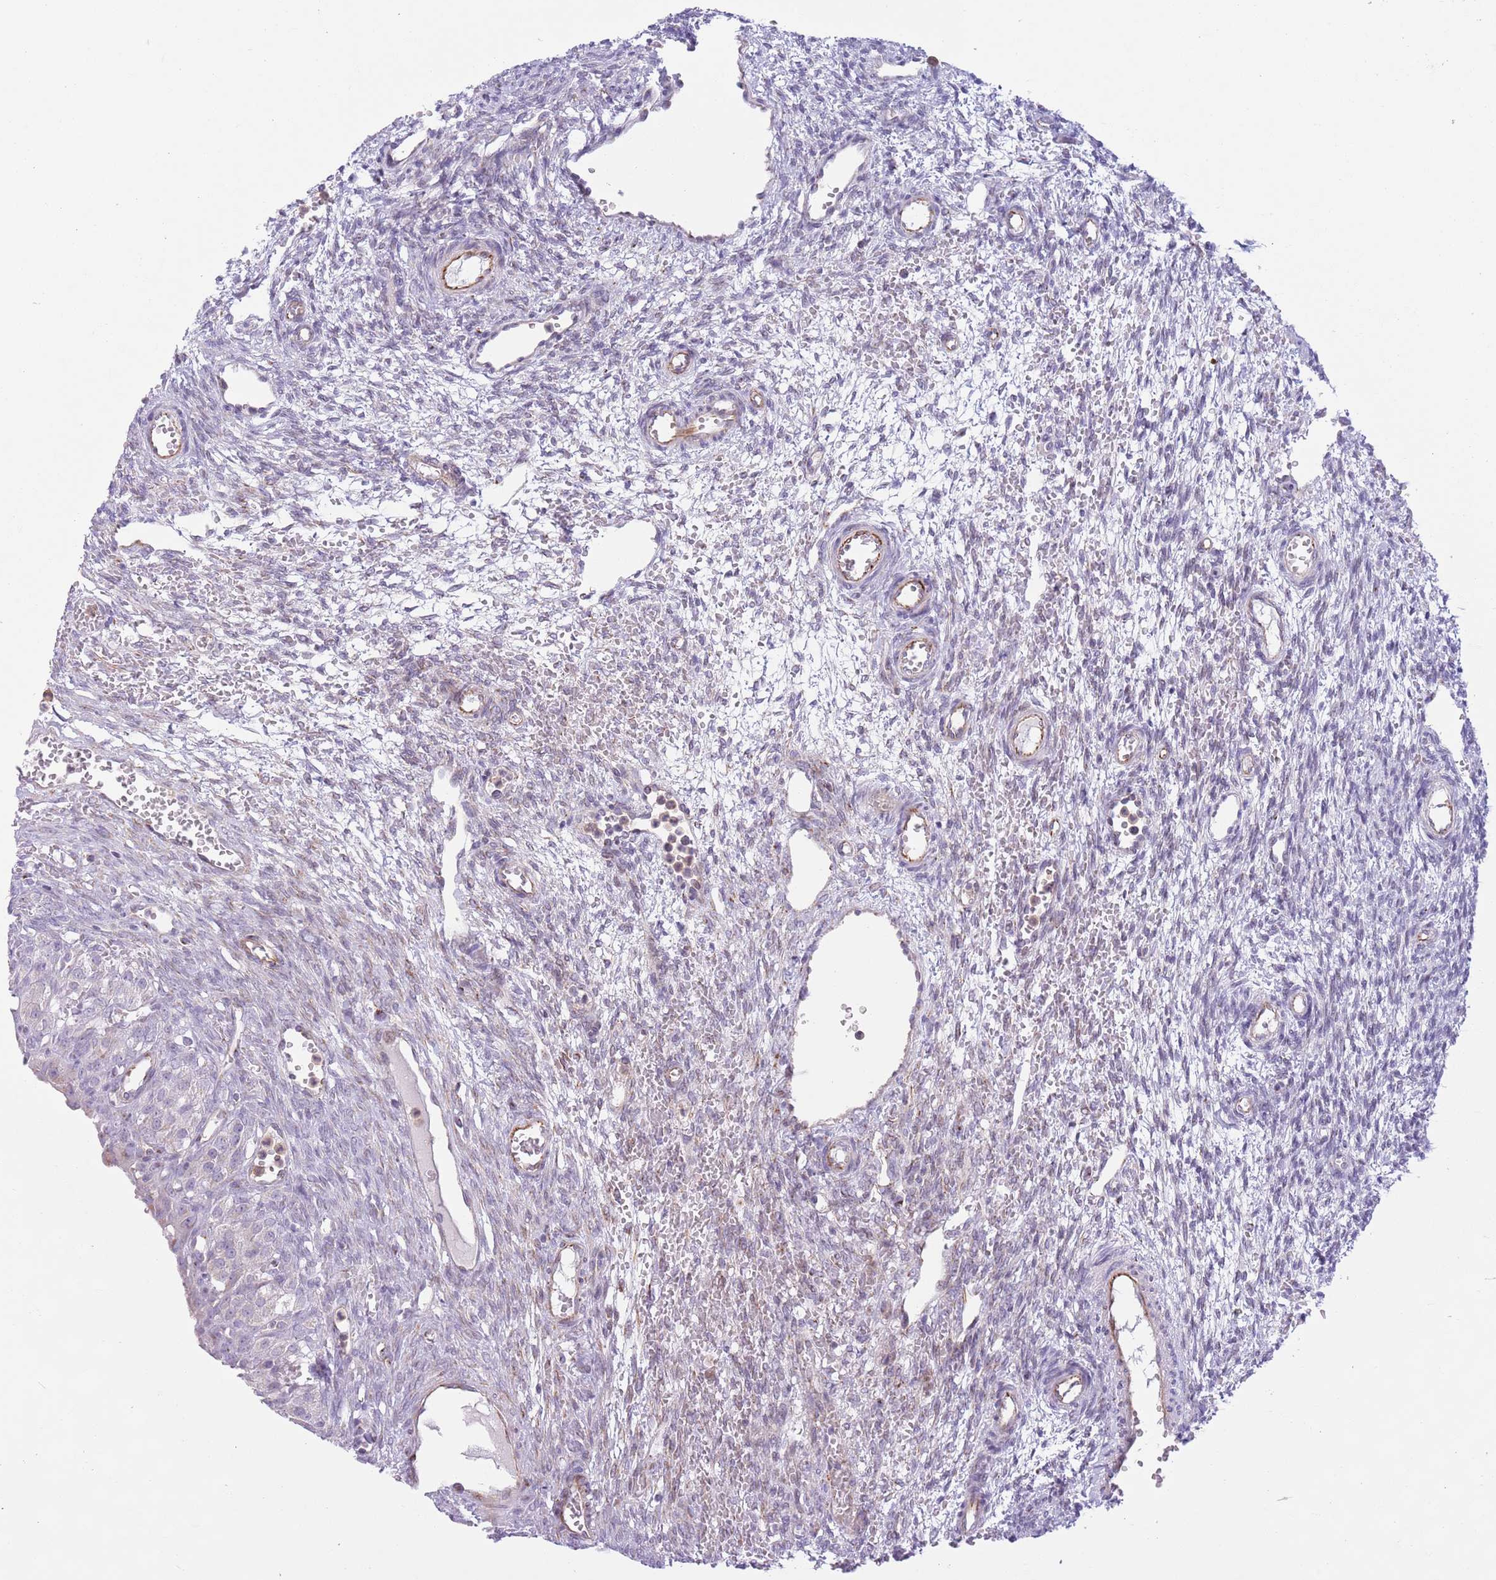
{"staining": {"intensity": "negative", "quantity": "none", "location": "none"}, "tissue": "ovary", "cell_type": "Ovarian stroma cells", "image_type": "normal", "snomed": [{"axis": "morphology", "description": "Normal tissue, NOS"}, {"axis": "topography", "description": "Ovary"}], "caption": "This is an IHC image of normal ovary. There is no positivity in ovarian stroma cells.", "gene": "C20orf96", "patient": {"sex": "female", "age": 39}}